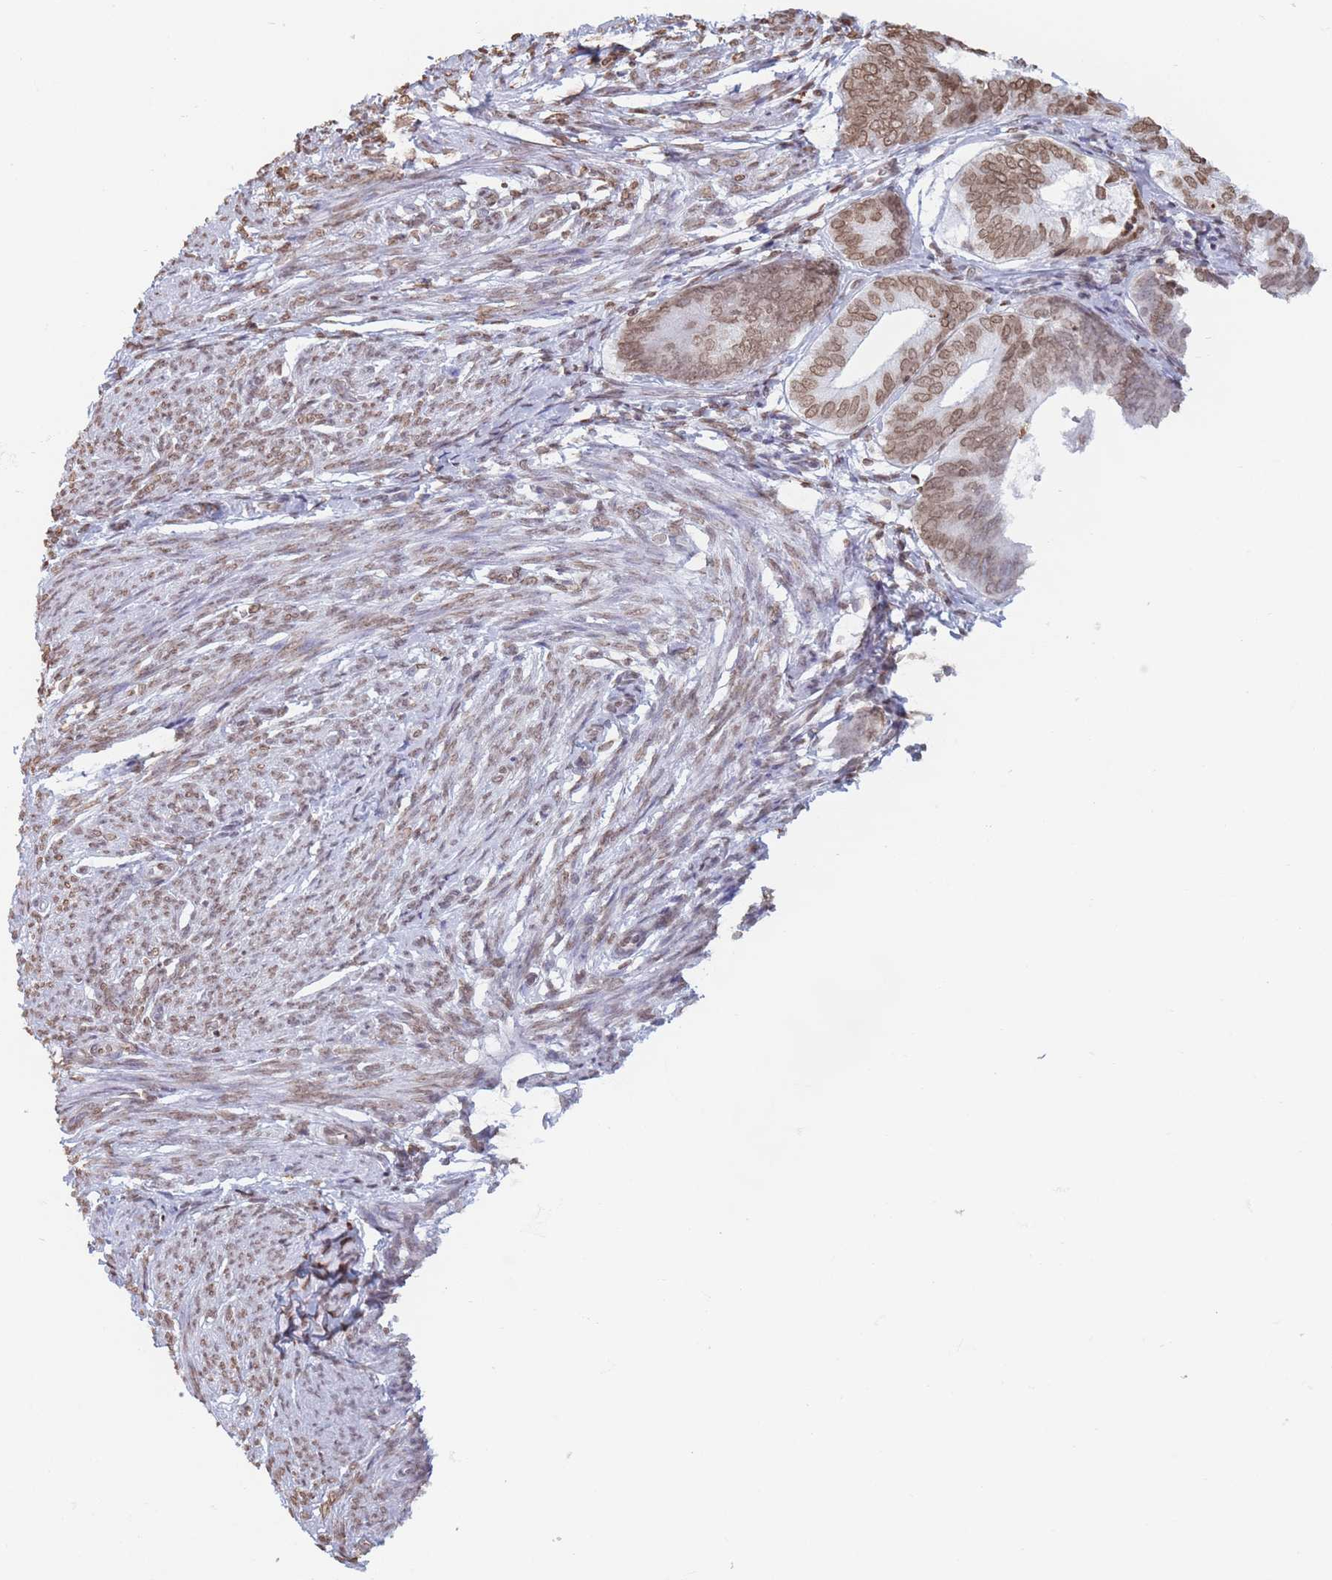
{"staining": {"intensity": "moderate", "quantity": ">75%", "location": "nuclear"}, "tissue": "endometrial cancer", "cell_type": "Tumor cells", "image_type": "cancer", "snomed": [{"axis": "morphology", "description": "Adenocarcinoma, NOS"}, {"axis": "topography", "description": "Endometrium"}], "caption": "DAB (3,3'-diaminobenzidine) immunohistochemical staining of human endometrial cancer (adenocarcinoma) displays moderate nuclear protein expression in approximately >75% of tumor cells.", "gene": "RYK", "patient": {"sex": "female", "age": 87}}